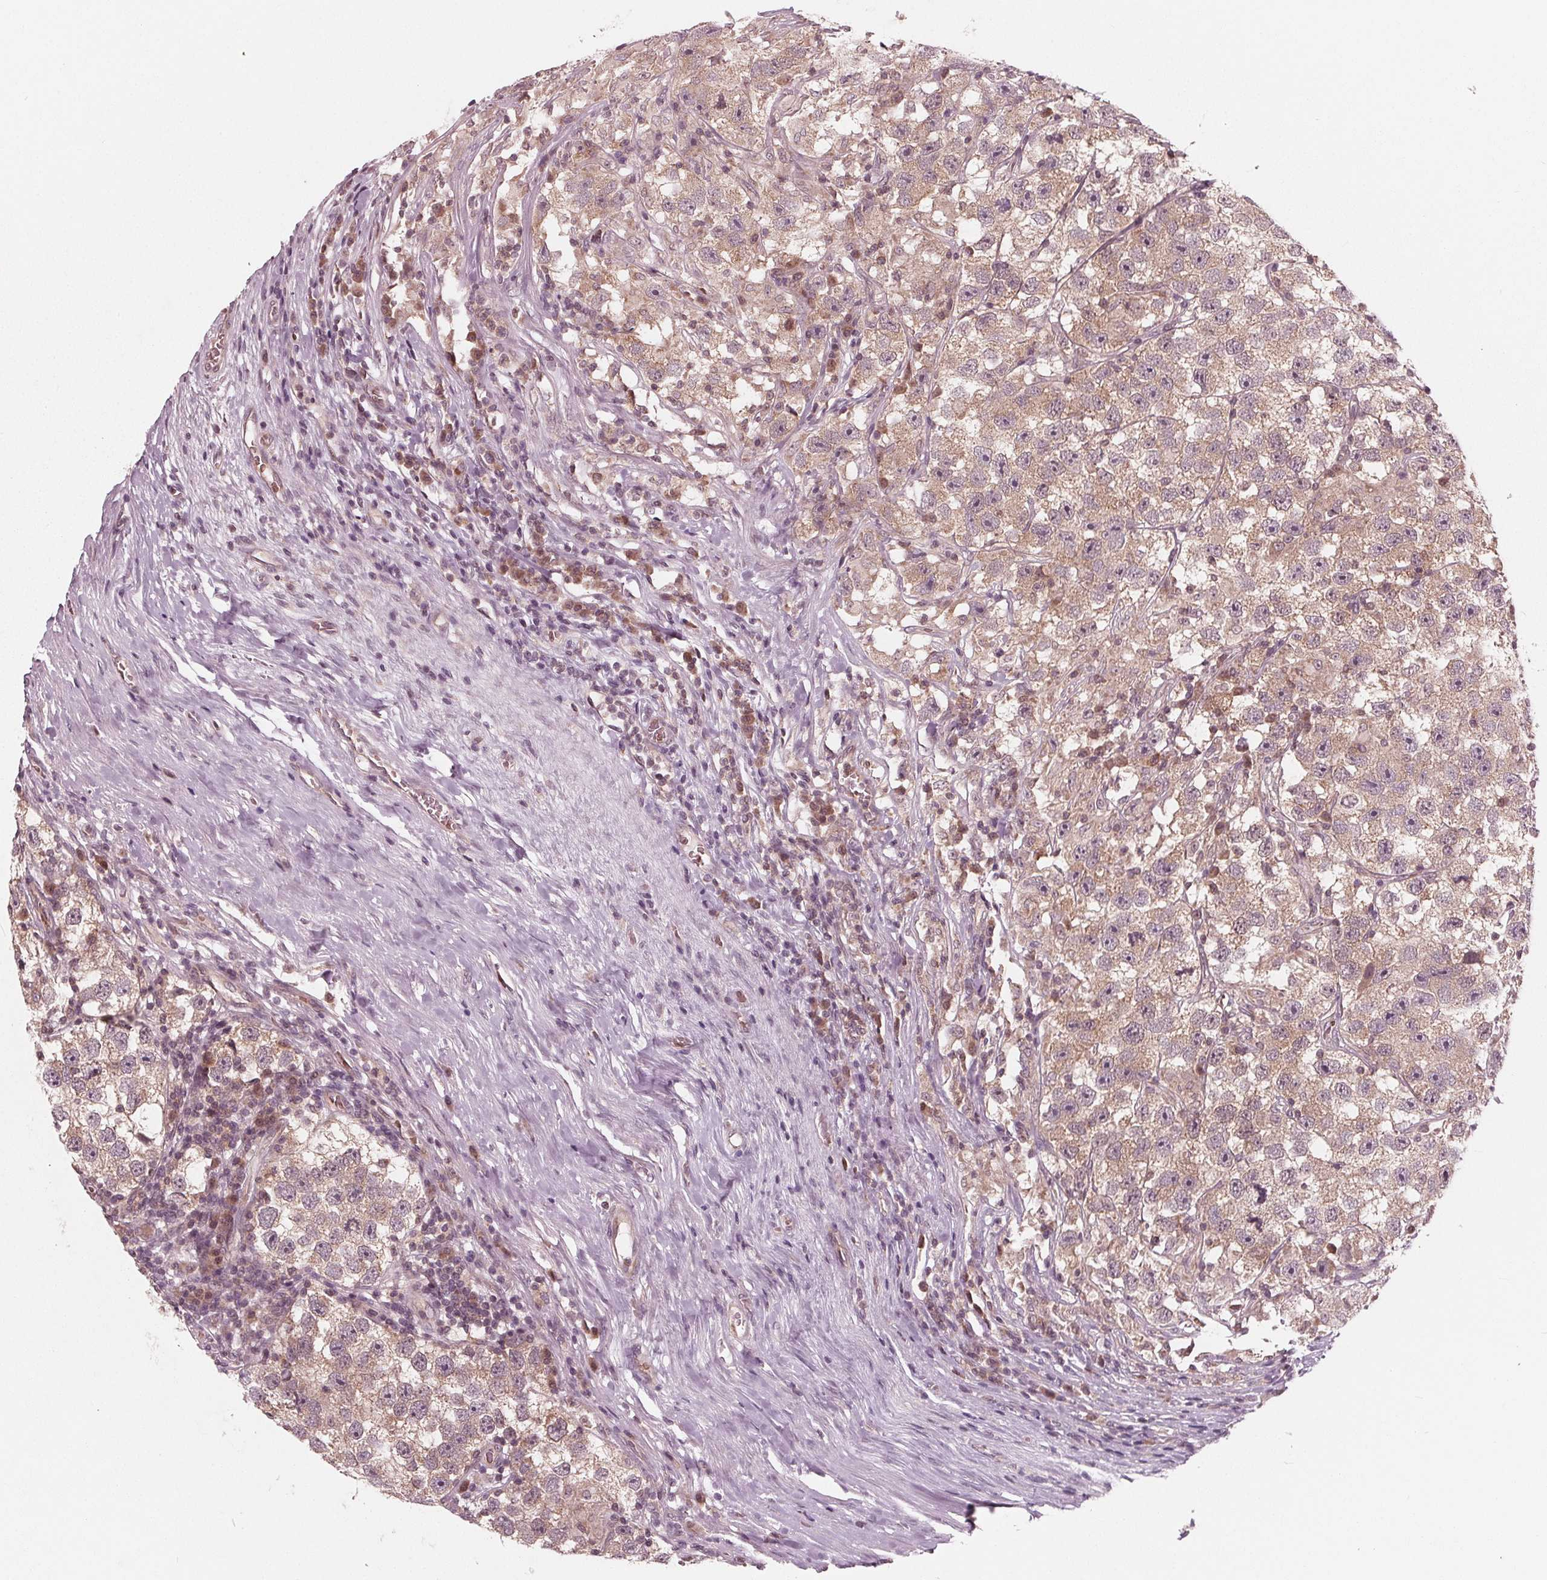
{"staining": {"intensity": "weak", "quantity": ">75%", "location": "cytoplasmic/membranous"}, "tissue": "testis cancer", "cell_type": "Tumor cells", "image_type": "cancer", "snomed": [{"axis": "morphology", "description": "Seminoma, NOS"}, {"axis": "topography", "description": "Testis"}], "caption": "This is an image of immunohistochemistry (IHC) staining of testis cancer (seminoma), which shows weak staining in the cytoplasmic/membranous of tumor cells.", "gene": "UBALD1", "patient": {"sex": "male", "age": 26}}